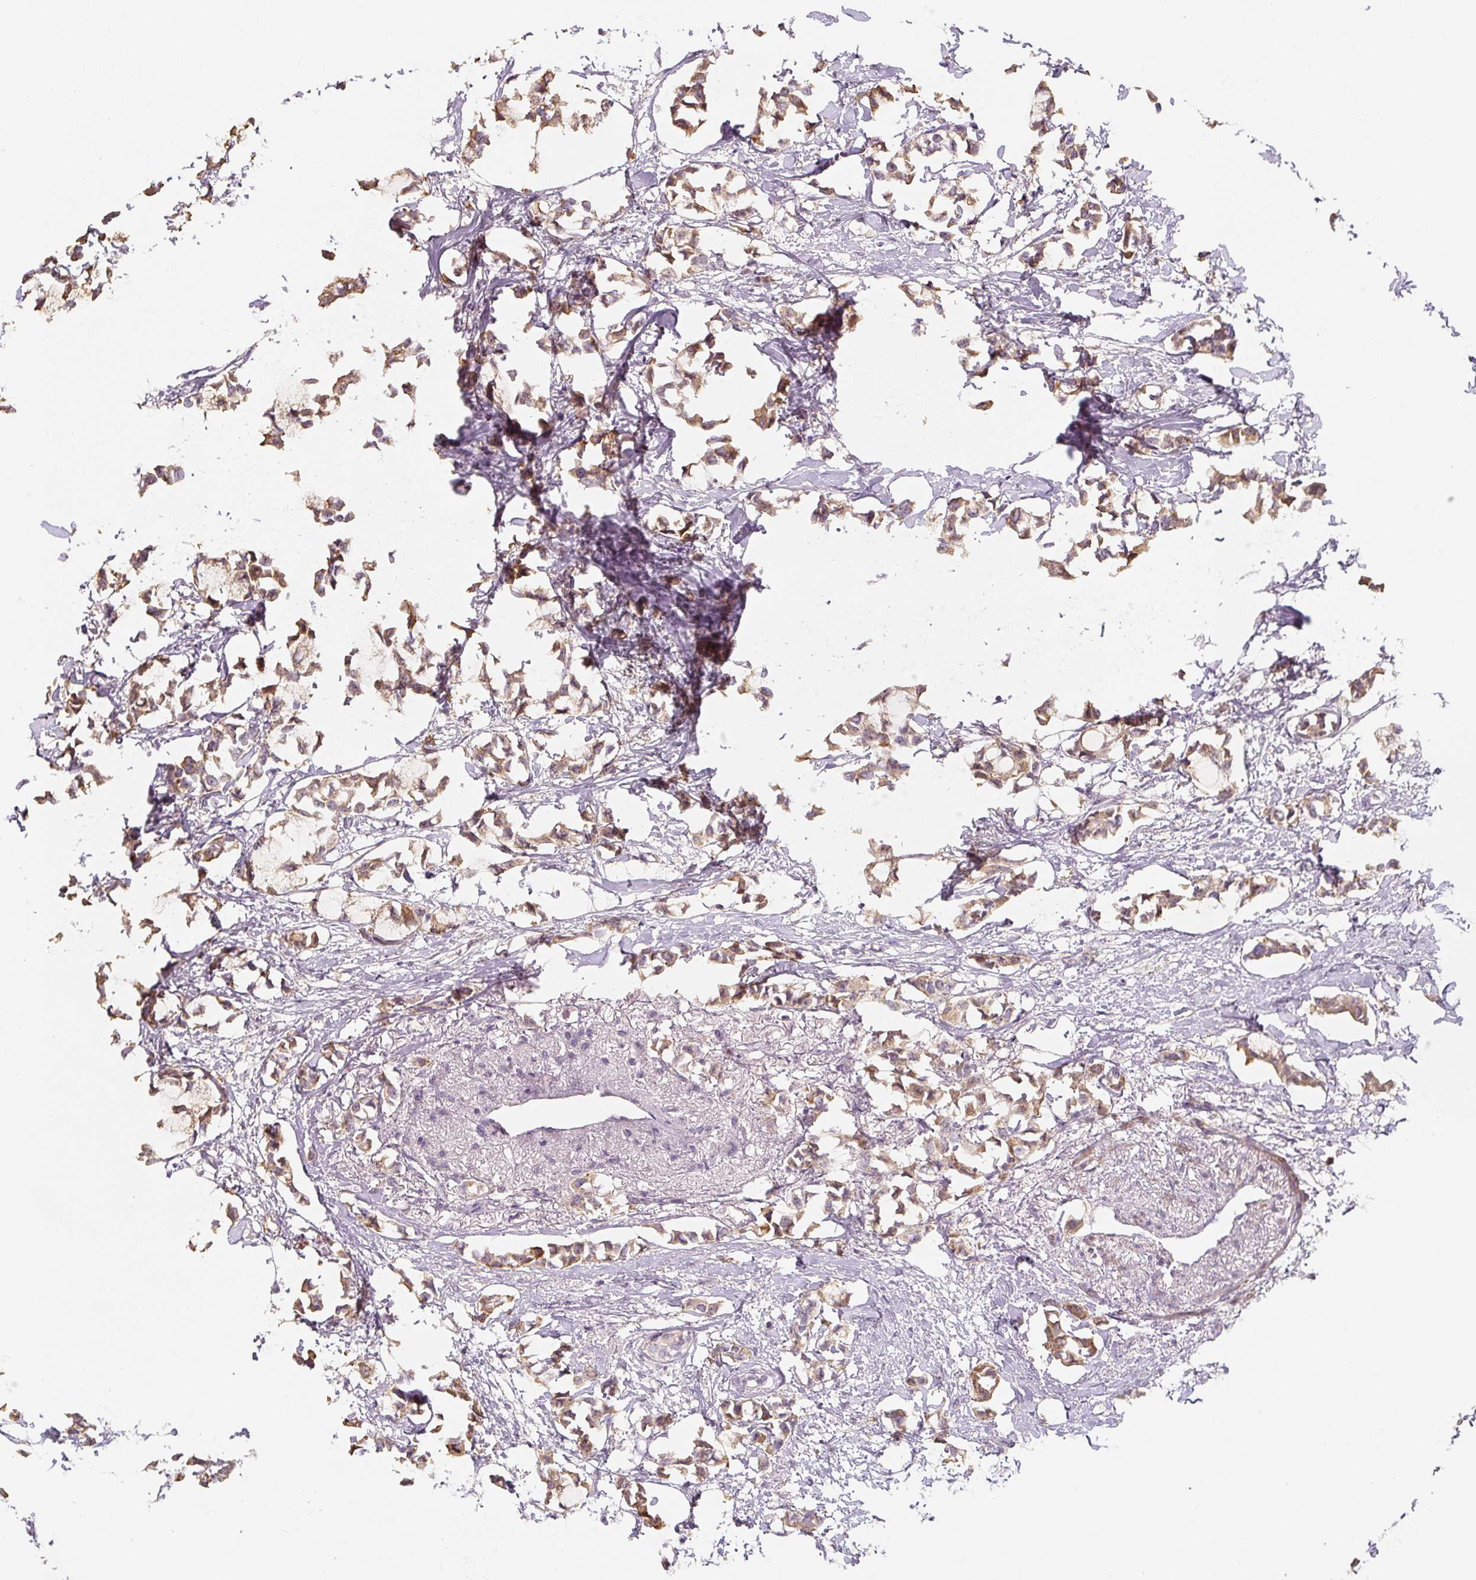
{"staining": {"intensity": "moderate", "quantity": ">75%", "location": "cytoplasmic/membranous"}, "tissue": "breast cancer", "cell_type": "Tumor cells", "image_type": "cancer", "snomed": [{"axis": "morphology", "description": "Duct carcinoma"}, {"axis": "topography", "description": "Breast"}], "caption": "Protein expression analysis of human breast infiltrating ductal carcinoma reveals moderate cytoplasmic/membranous staining in about >75% of tumor cells.", "gene": "PWWP3B", "patient": {"sex": "female", "age": 73}}